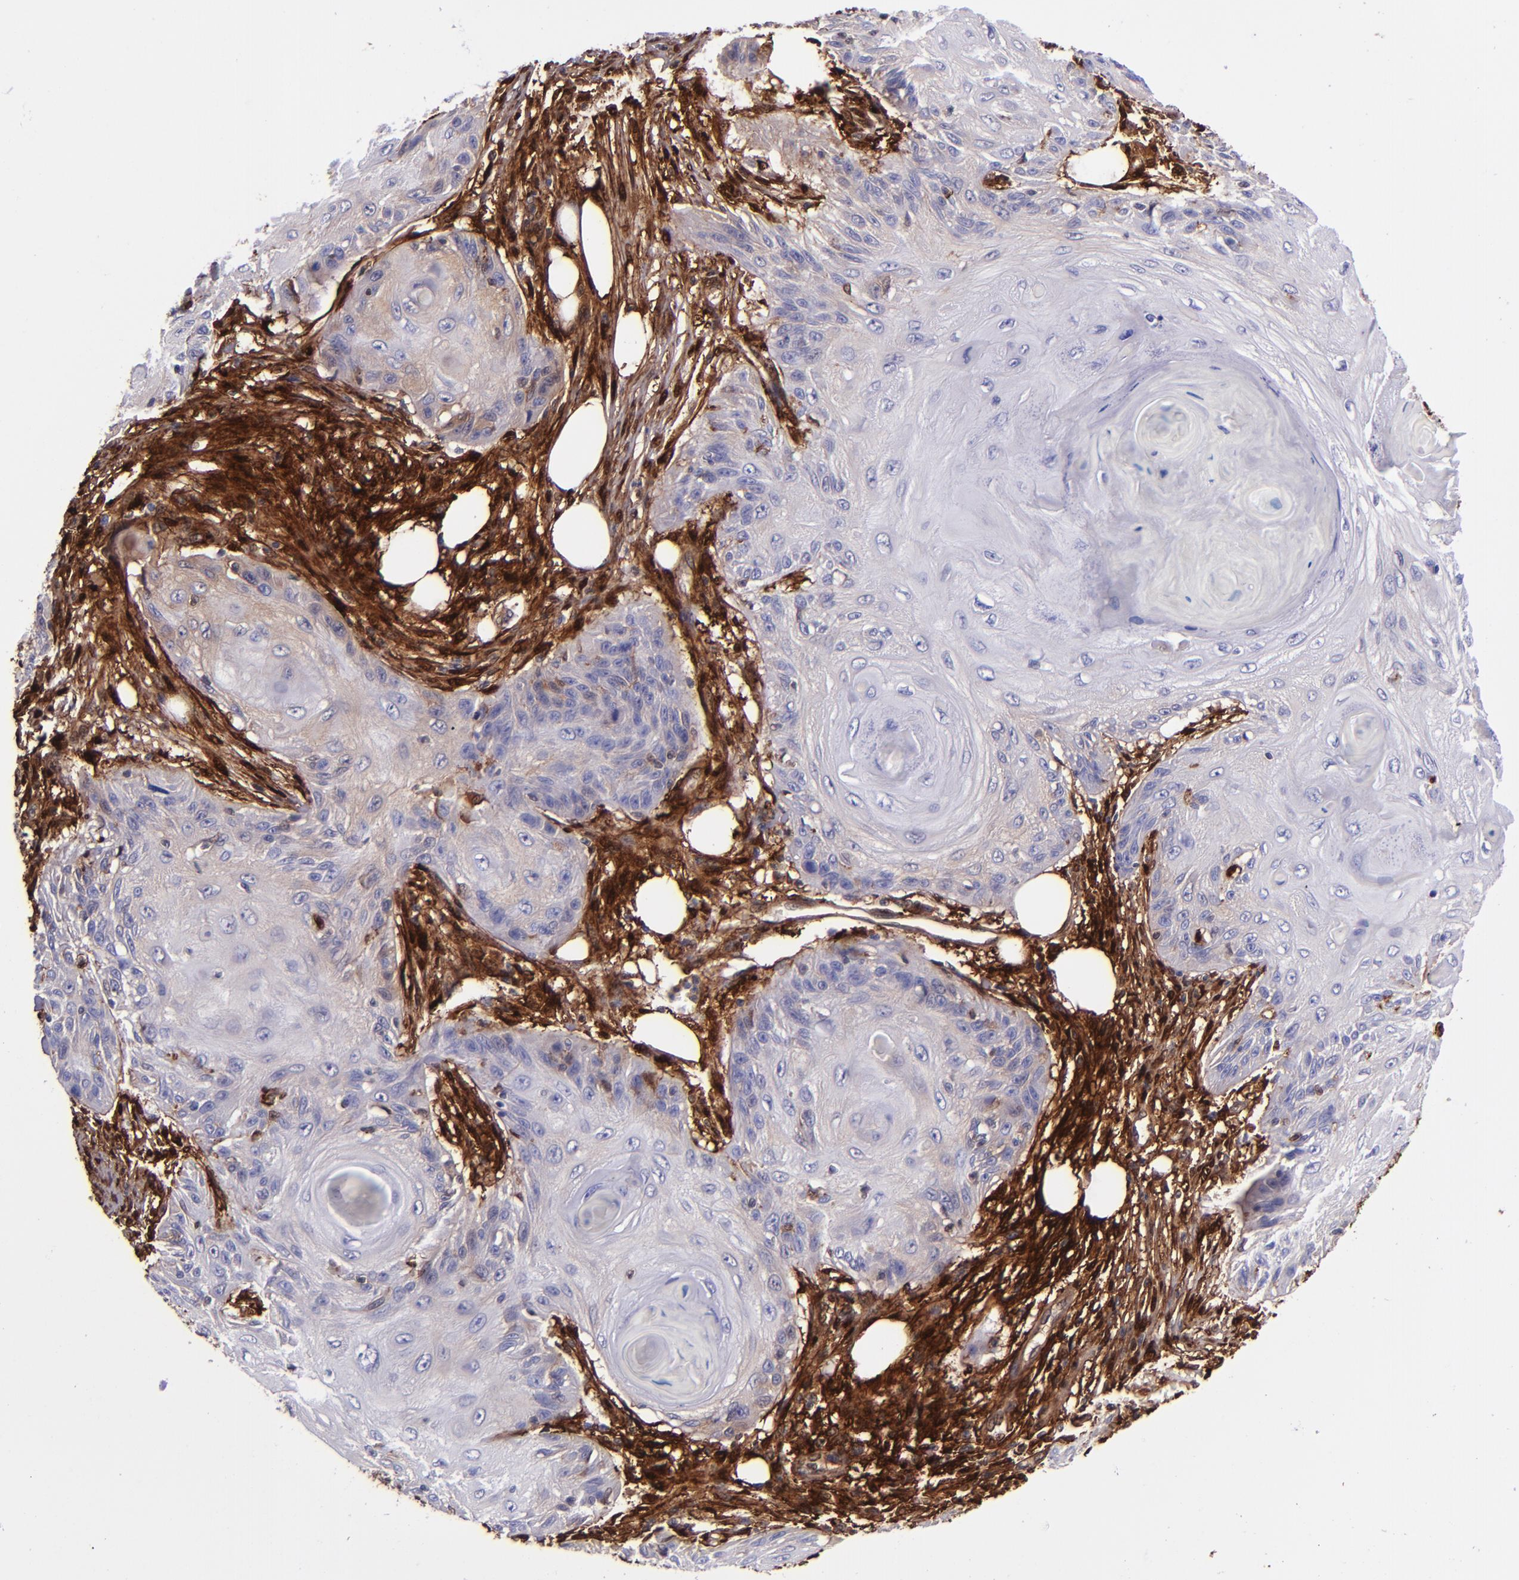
{"staining": {"intensity": "weak", "quantity": "25%-75%", "location": "cytoplasmic/membranous"}, "tissue": "skin cancer", "cell_type": "Tumor cells", "image_type": "cancer", "snomed": [{"axis": "morphology", "description": "Squamous cell carcinoma, NOS"}, {"axis": "topography", "description": "Skin"}], "caption": "Skin cancer (squamous cell carcinoma) stained with a brown dye reveals weak cytoplasmic/membranous positive positivity in about 25%-75% of tumor cells.", "gene": "LGALS1", "patient": {"sex": "female", "age": 88}}